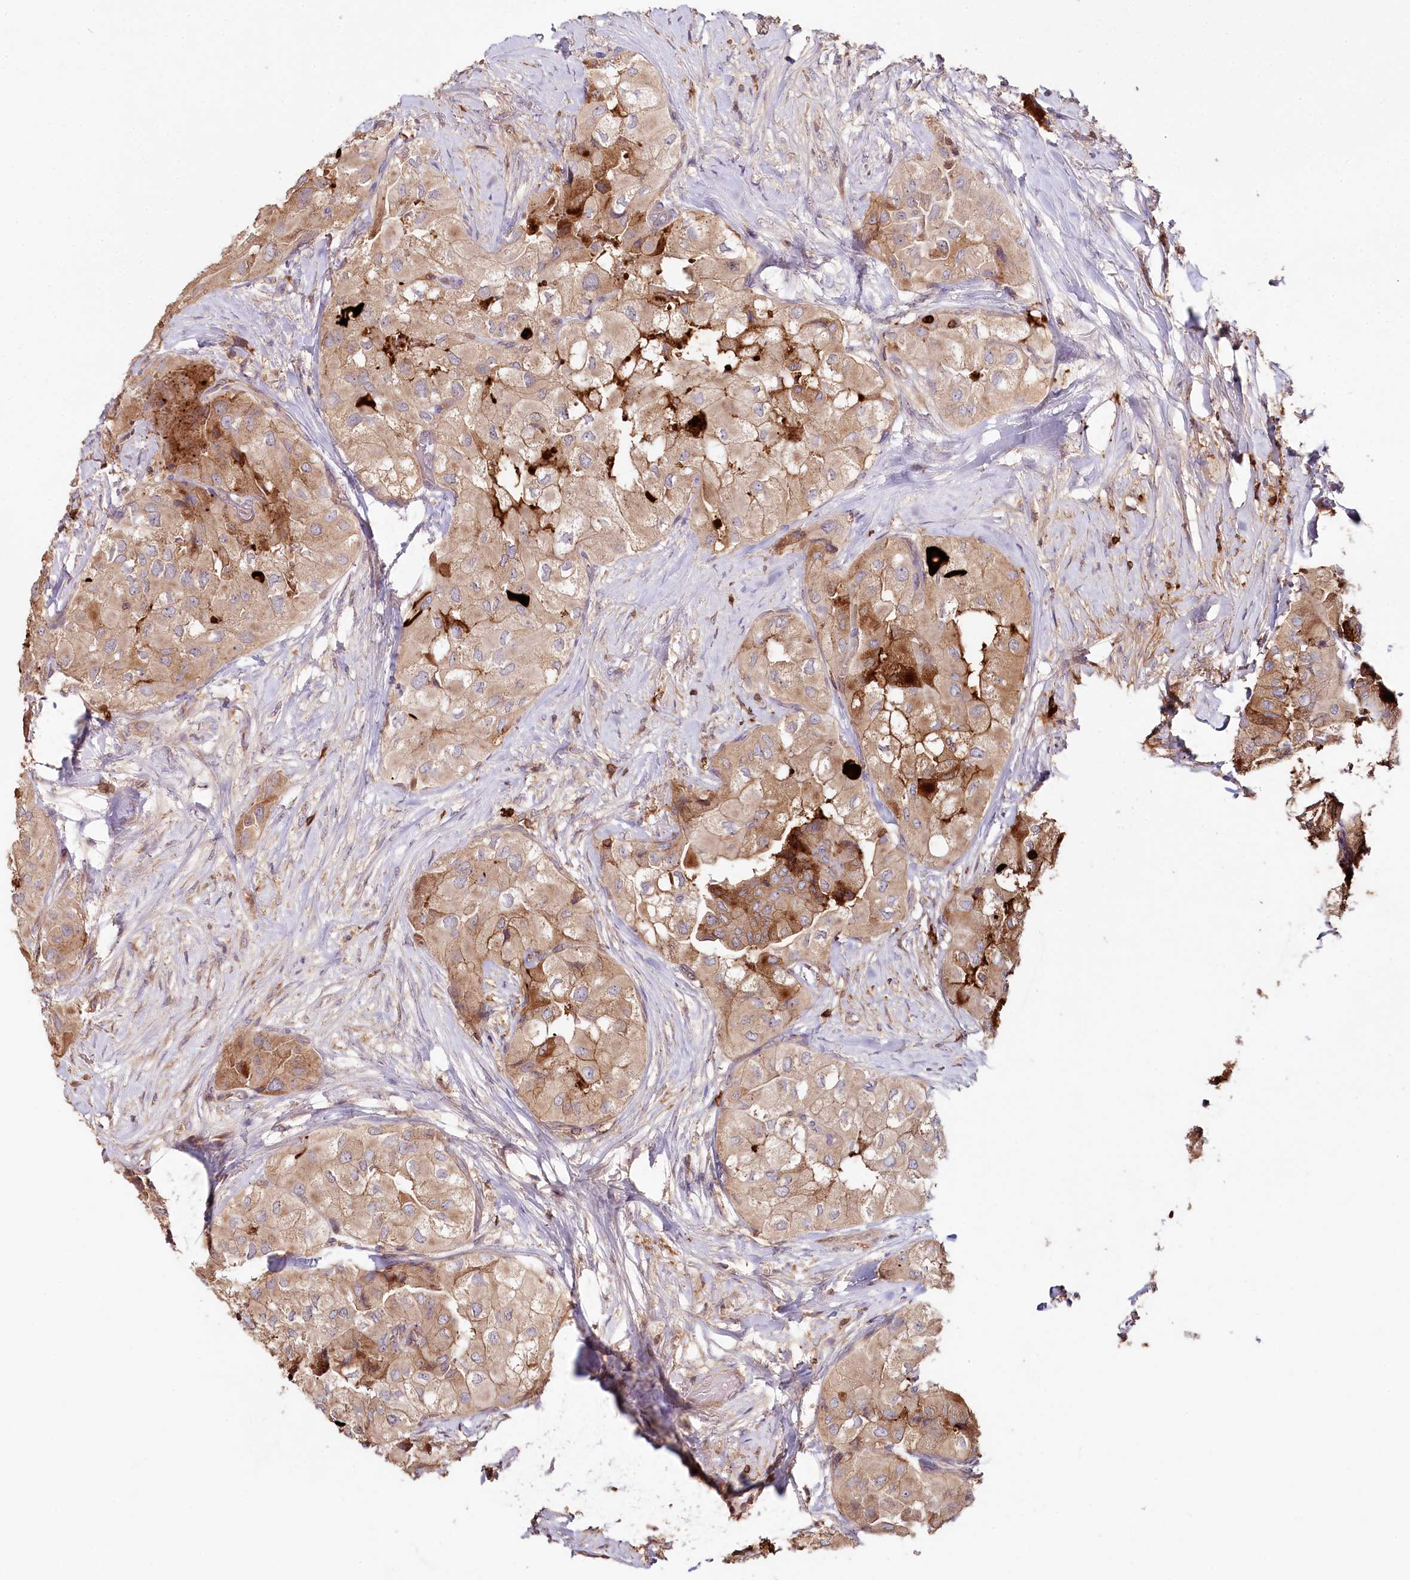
{"staining": {"intensity": "strong", "quantity": "25%-75%", "location": "cytoplasmic/membranous"}, "tissue": "thyroid cancer", "cell_type": "Tumor cells", "image_type": "cancer", "snomed": [{"axis": "morphology", "description": "Papillary adenocarcinoma, NOS"}, {"axis": "topography", "description": "Thyroid gland"}], "caption": "A brown stain labels strong cytoplasmic/membranous expression of a protein in thyroid cancer tumor cells.", "gene": "RBP5", "patient": {"sex": "female", "age": 59}}